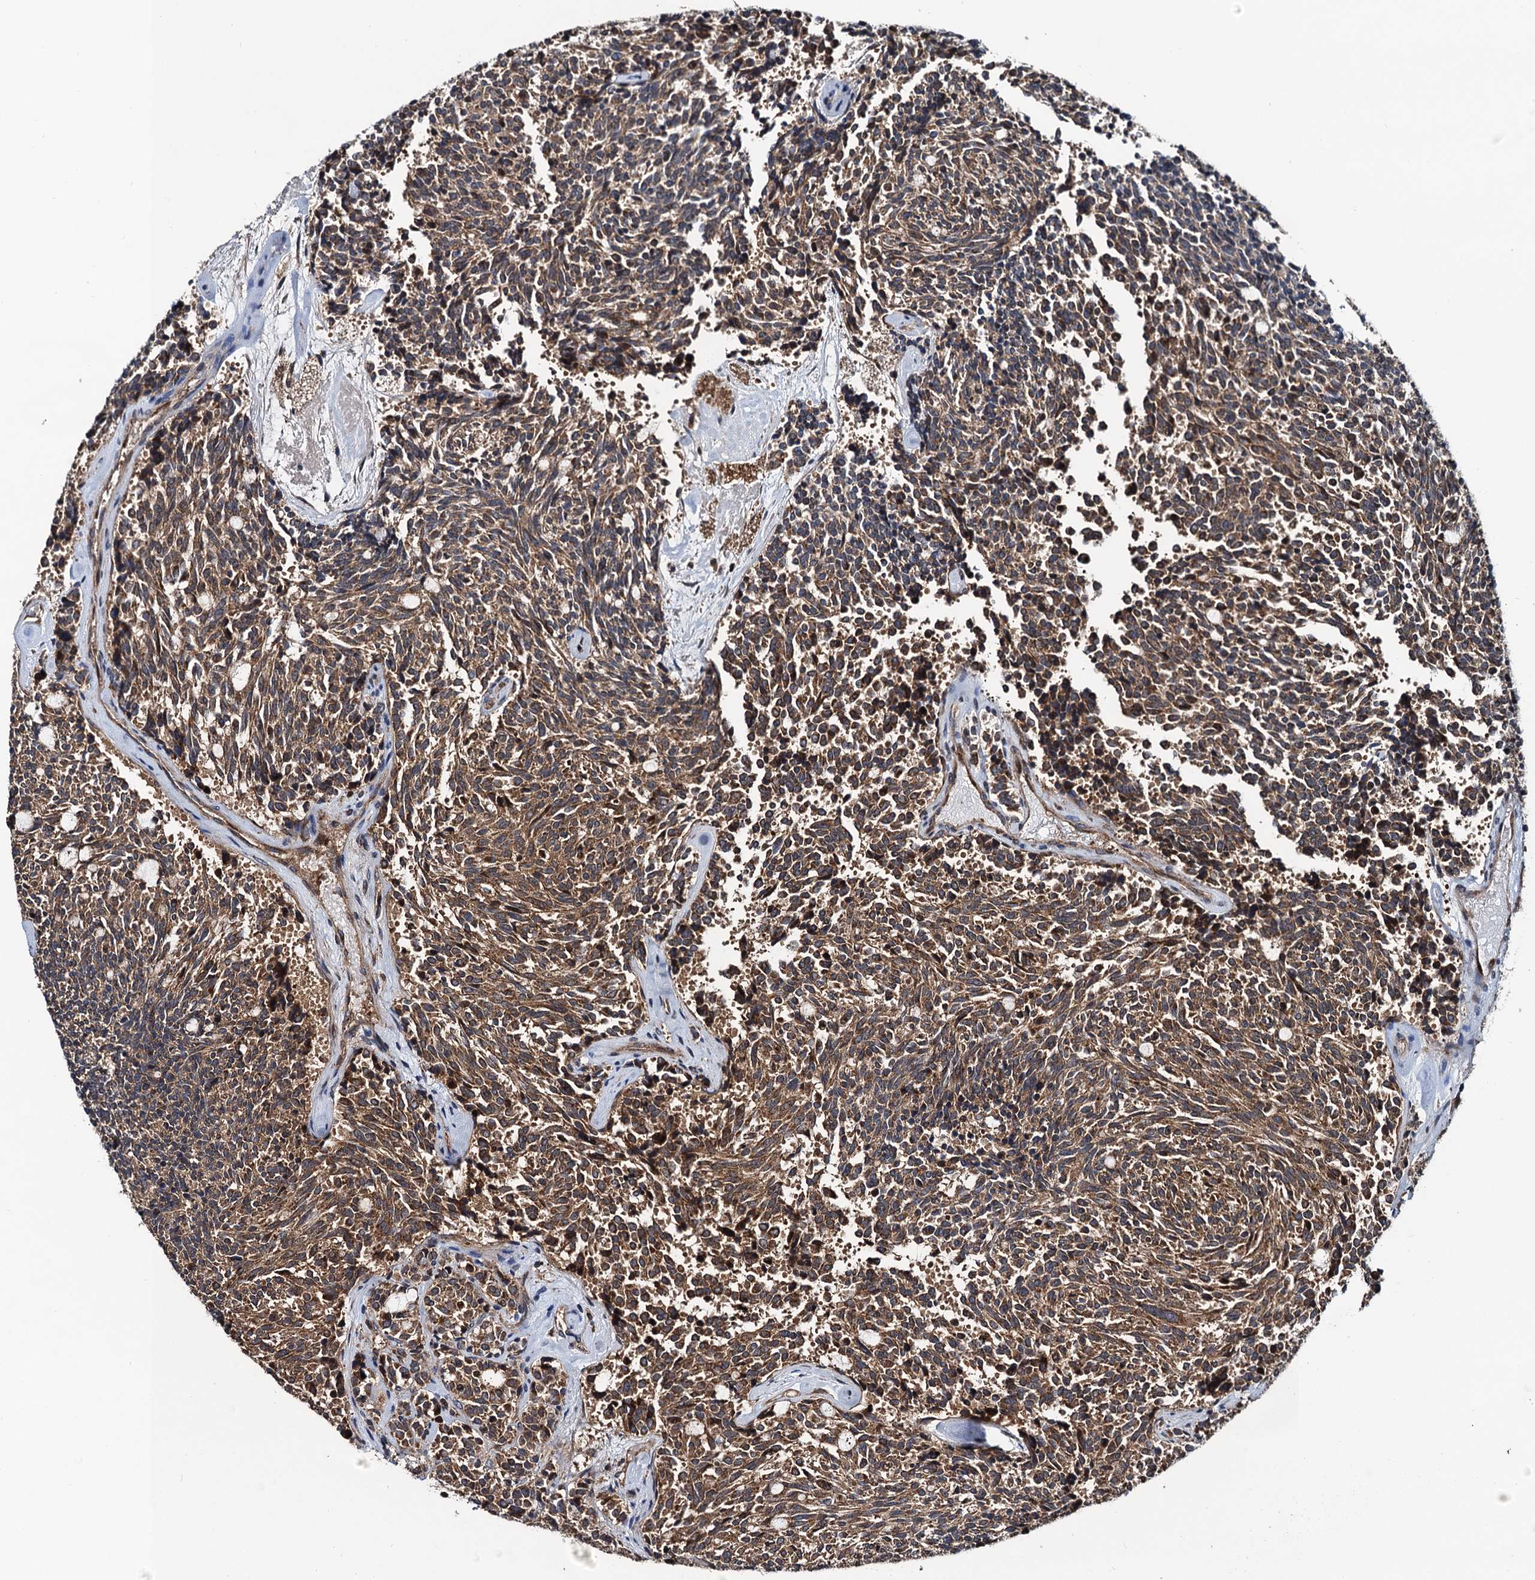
{"staining": {"intensity": "moderate", "quantity": ">75%", "location": "cytoplasmic/membranous"}, "tissue": "carcinoid", "cell_type": "Tumor cells", "image_type": "cancer", "snomed": [{"axis": "morphology", "description": "Carcinoid, malignant, NOS"}, {"axis": "topography", "description": "Pancreas"}], "caption": "Tumor cells display medium levels of moderate cytoplasmic/membranous expression in about >75% of cells in carcinoid.", "gene": "NEK1", "patient": {"sex": "female", "age": 54}}